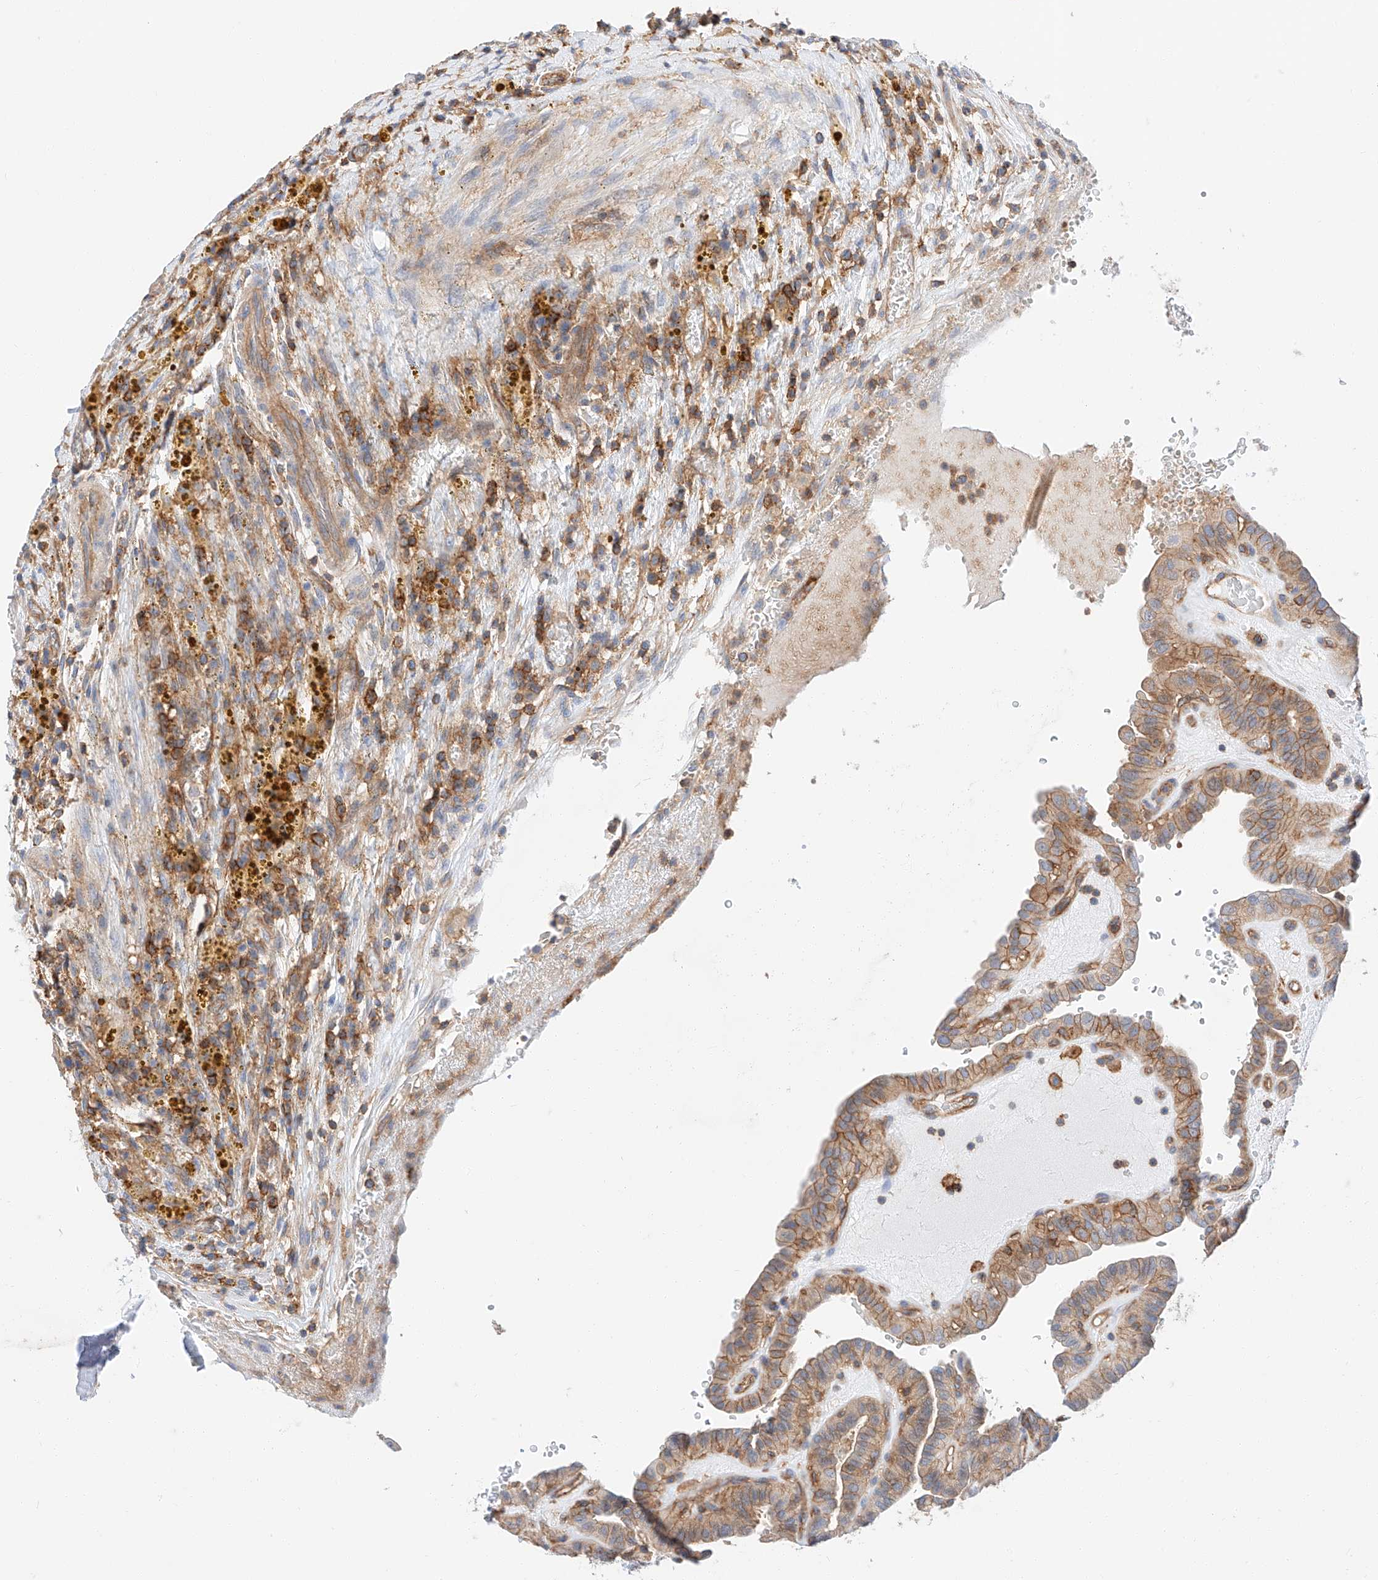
{"staining": {"intensity": "moderate", "quantity": ">75%", "location": "cytoplasmic/membranous"}, "tissue": "thyroid cancer", "cell_type": "Tumor cells", "image_type": "cancer", "snomed": [{"axis": "morphology", "description": "Papillary adenocarcinoma, NOS"}, {"axis": "topography", "description": "Thyroid gland"}], "caption": "Thyroid papillary adenocarcinoma tissue shows moderate cytoplasmic/membranous positivity in about >75% of tumor cells", "gene": "HAUS4", "patient": {"sex": "male", "age": 77}}